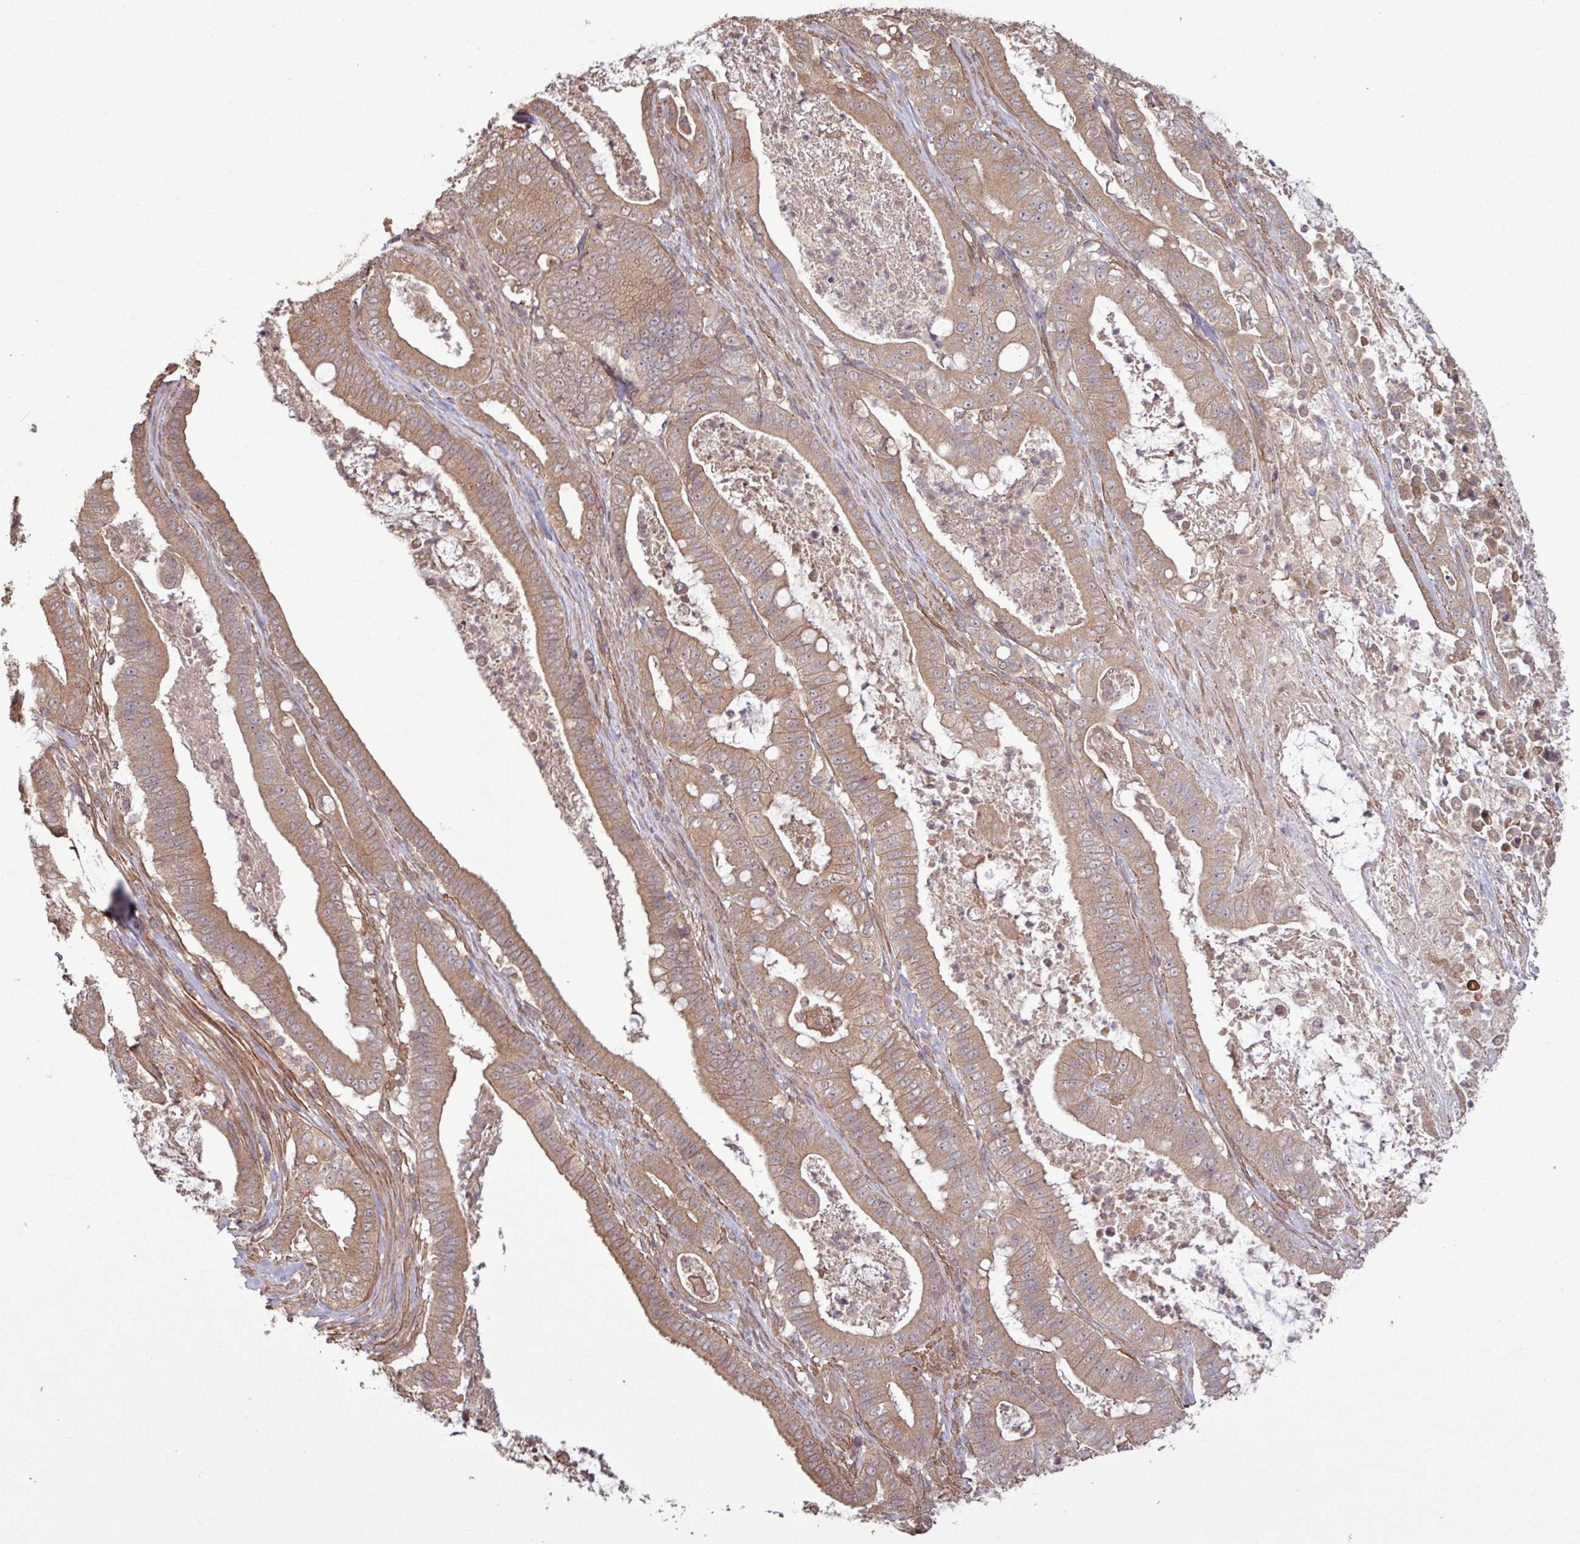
{"staining": {"intensity": "moderate", "quantity": ">75%", "location": "cytoplasmic/membranous"}, "tissue": "pancreatic cancer", "cell_type": "Tumor cells", "image_type": "cancer", "snomed": [{"axis": "morphology", "description": "Adenocarcinoma, NOS"}, {"axis": "topography", "description": "Pancreas"}], "caption": "Immunohistochemistry of human pancreatic cancer (adenocarcinoma) displays medium levels of moderate cytoplasmic/membranous staining in approximately >75% of tumor cells.", "gene": "TRABD2A", "patient": {"sex": "male", "age": 71}}